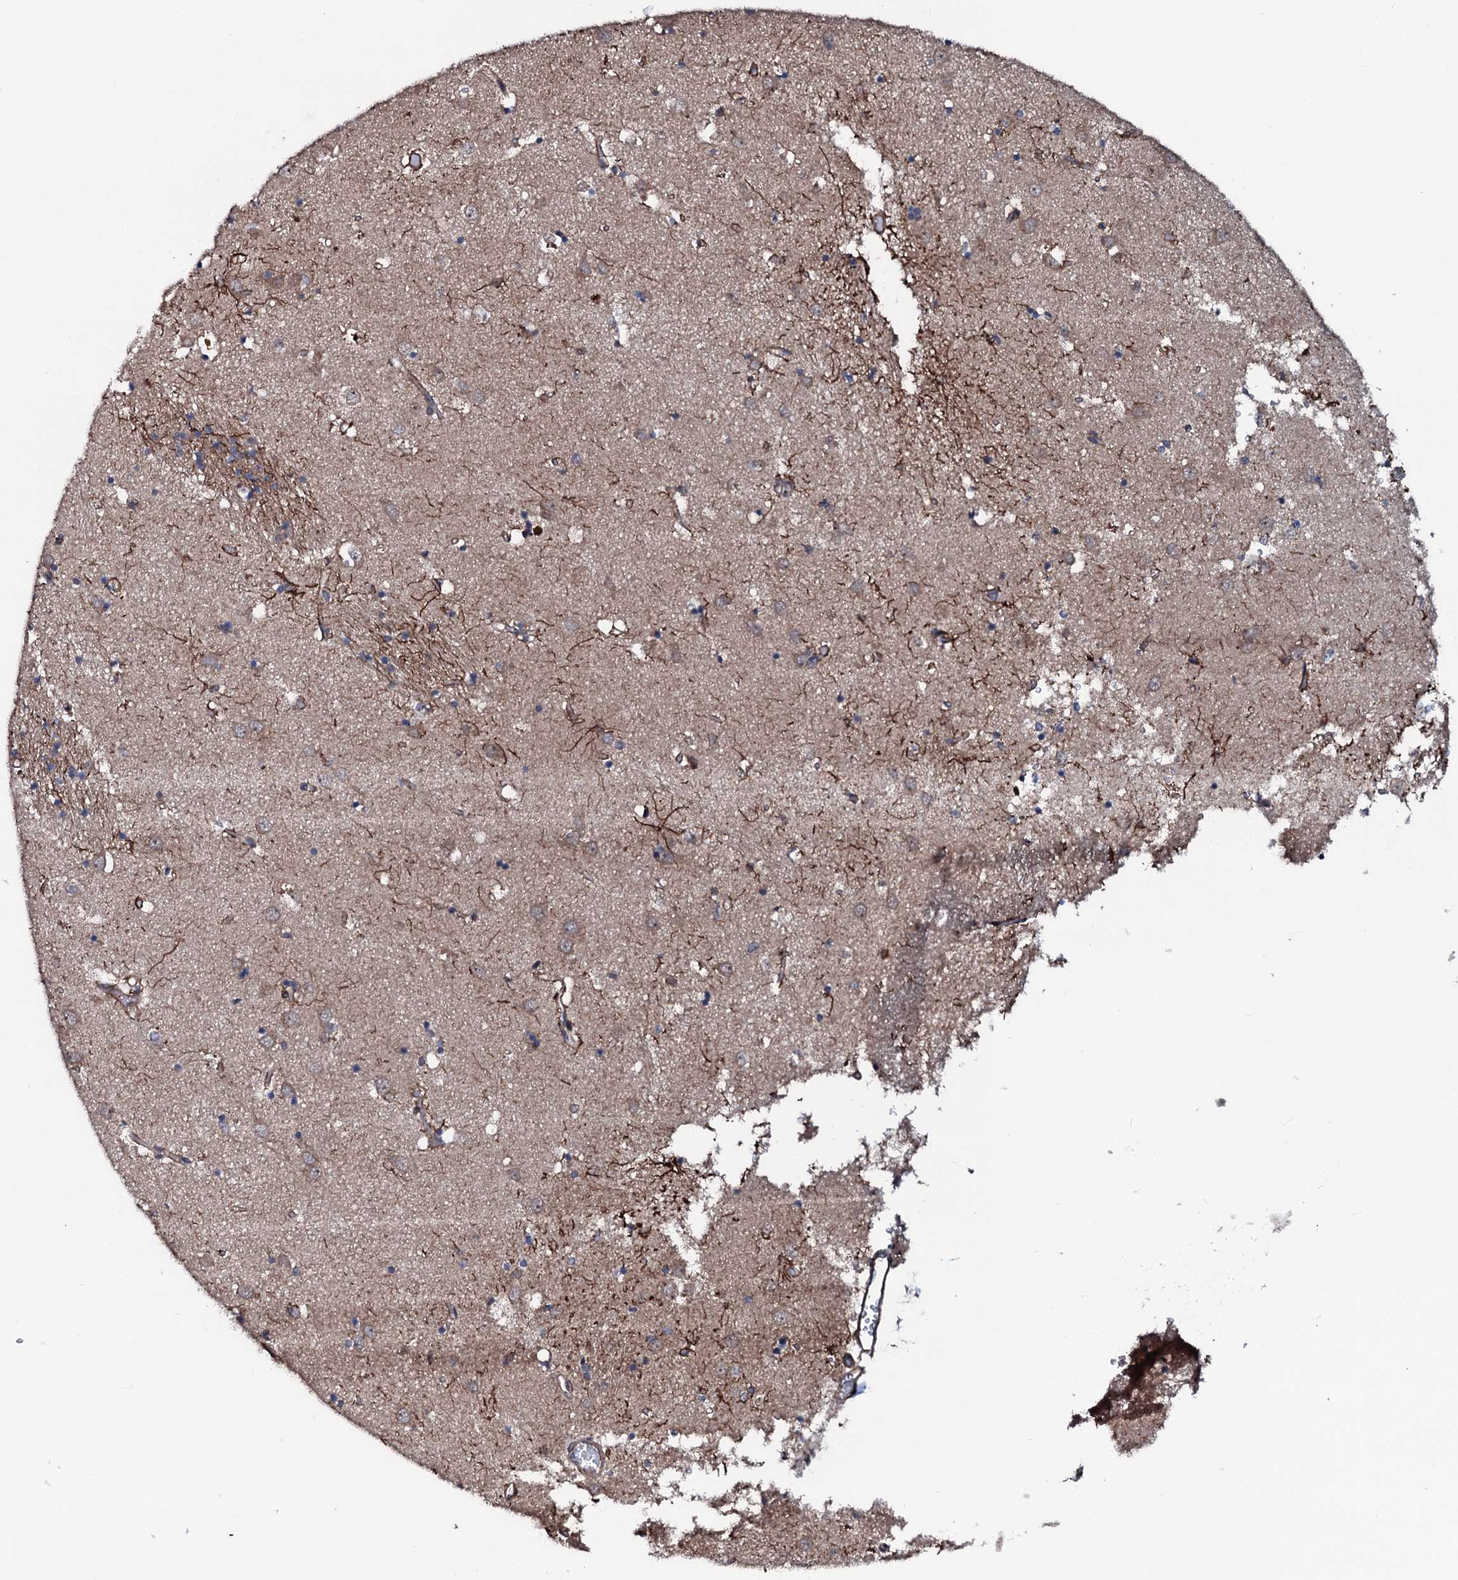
{"staining": {"intensity": "weak", "quantity": "<25%", "location": "cytoplasmic/membranous"}, "tissue": "caudate", "cell_type": "Glial cells", "image_type": "normal", "snomed": [{"axis": "morphology", "description": "Normal tissue, NOS"}, {"axis": "topography", "description": "Lateral ventricle wall"}], "caption": "The micrograph demonstrates no significant staining in glial cells of caudate.", "gene": "OGFOD2", "patient": {"sex": "male", "age": 70}}